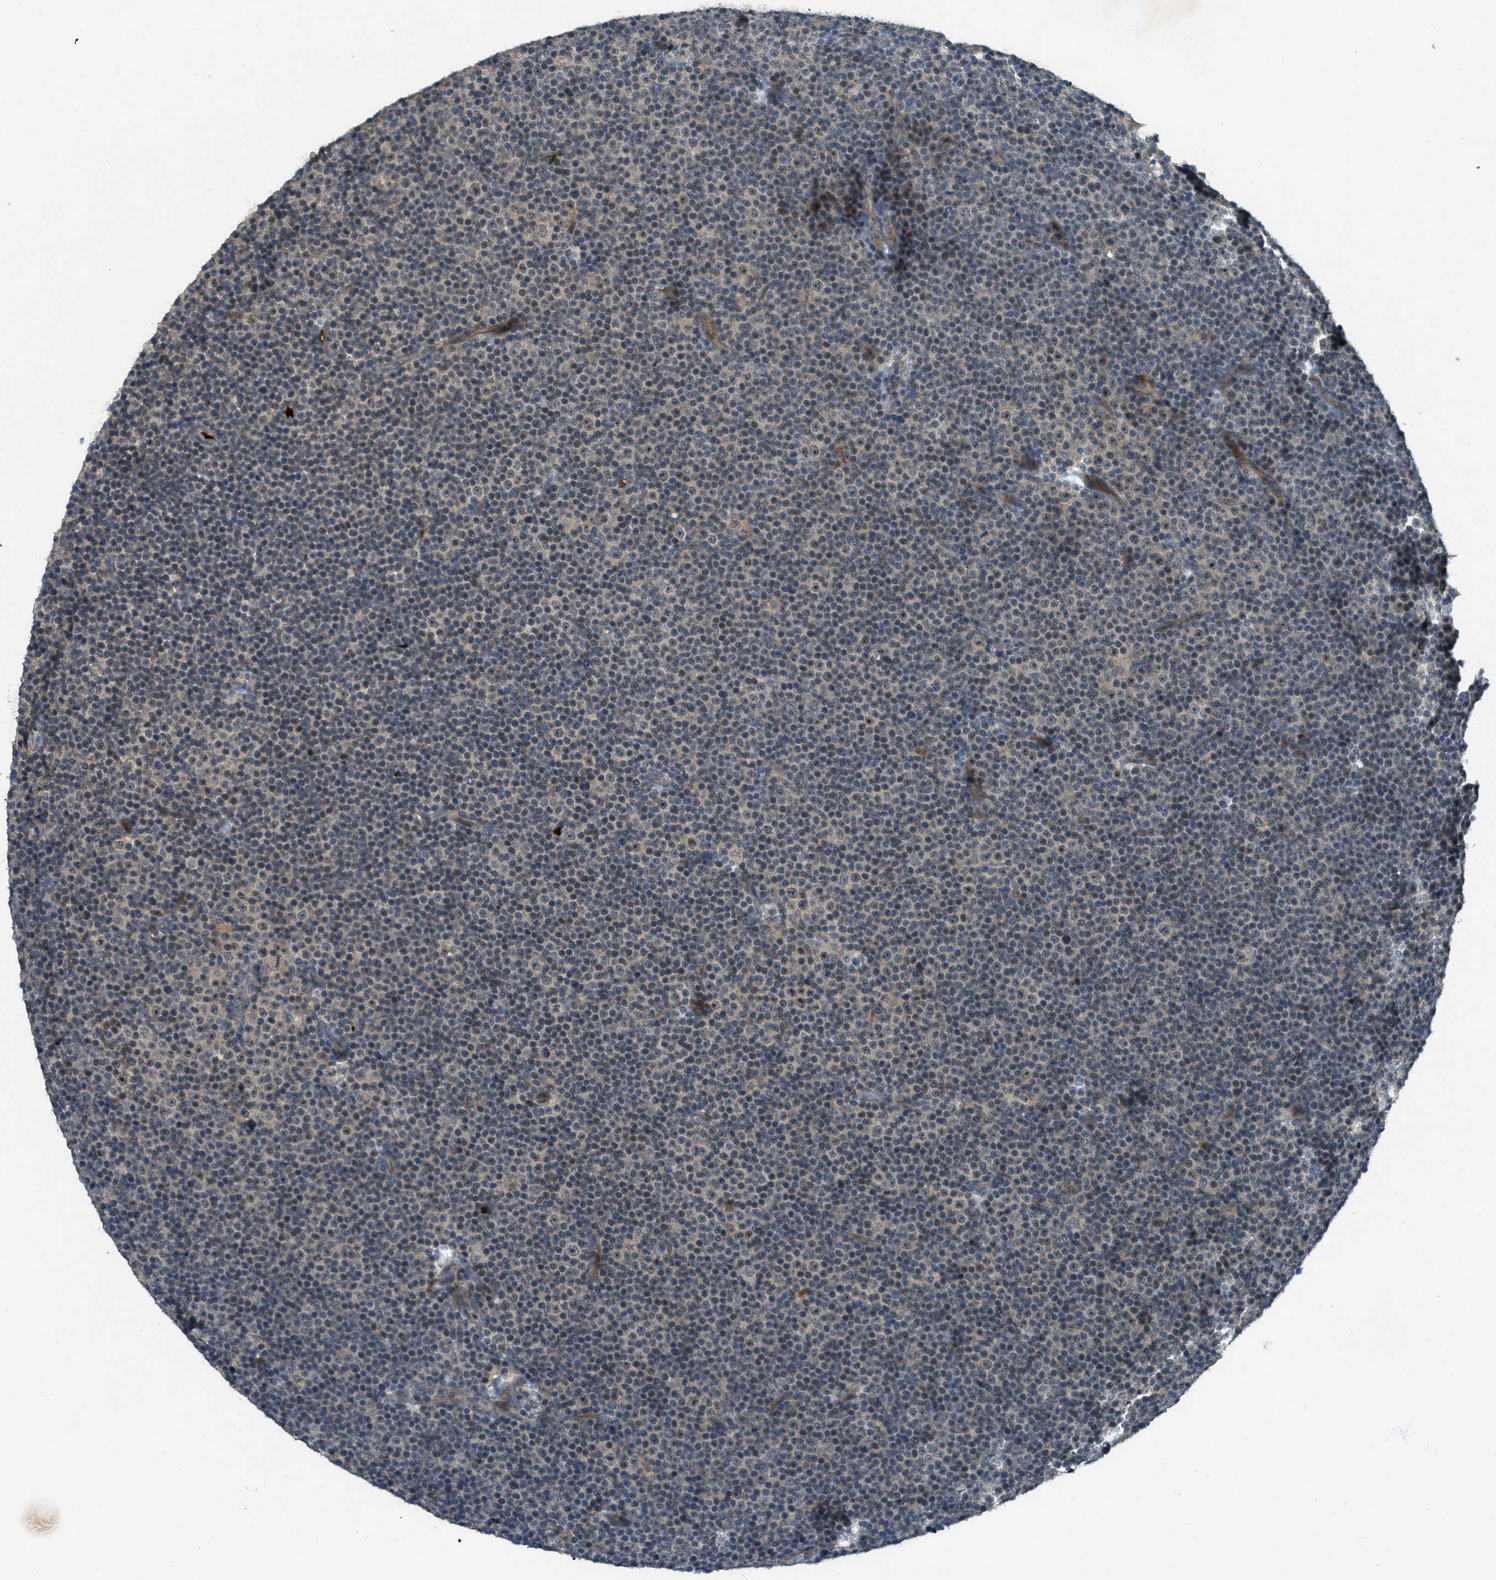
{"staining": {"intensity": "negative", "quantity": "none", "location": "none"}, "tissue": "lymphoma", "cell_type": "Tumor cells", "image_type": "cancer", "snomed": [{"axis": "morphology", "description": "Malignant lymphoma, non-Hodgkin's type, Low grade"}, {"axis": "topography", "description": "Lymph node"}], "caption": "This is a histopathology image of IHC staining of lymphoma, which shows no staining in tumor cells. (DAB (3,3'-diaminobenzidine) IHC with hematoxylin counter stain).", "gene": "STK11", "patient": {"sex": "female", "age": 67}}